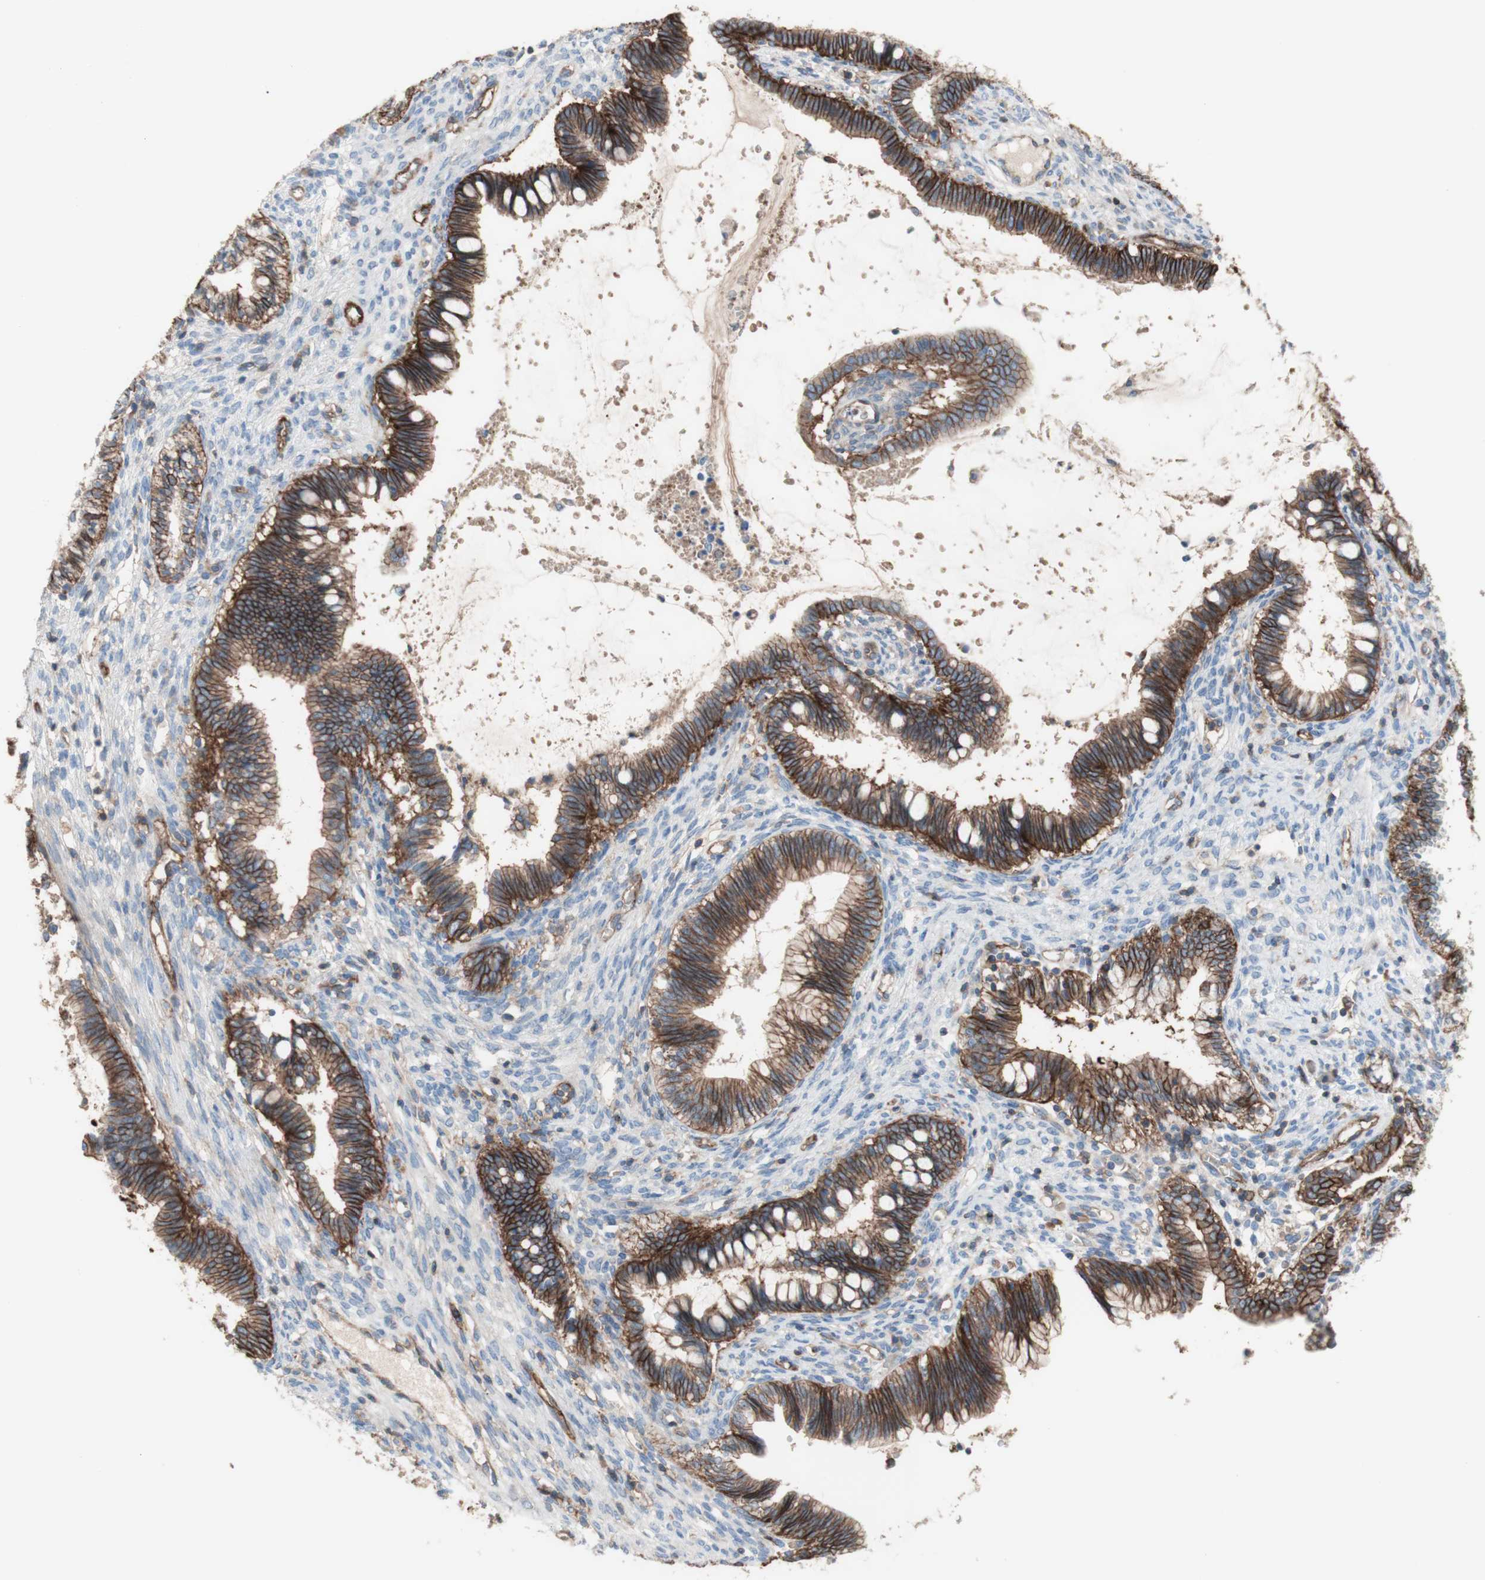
{"staining": {"intensity": "moderate", "quantity": ">75%", "location": "cytoplasmic/membranous"}, "tissue": "cervical cancer", "cell_type": "Tumor cells", "image_type": "cancer", "snomed": [{"axis": "morphology", "description": "Adenocarcinoma, NOS"}, {"axis": "topography", "description": "Cervix"}], "caption": "Immunohistochemical staining of cervical cancer (adenocarcinoma) reveals medium levels of moderate cytoplasmic/membranous positivity in about >75% of tumor cells.", "gene": "CD46", "patient": {"sex": "female", "age": 44}}